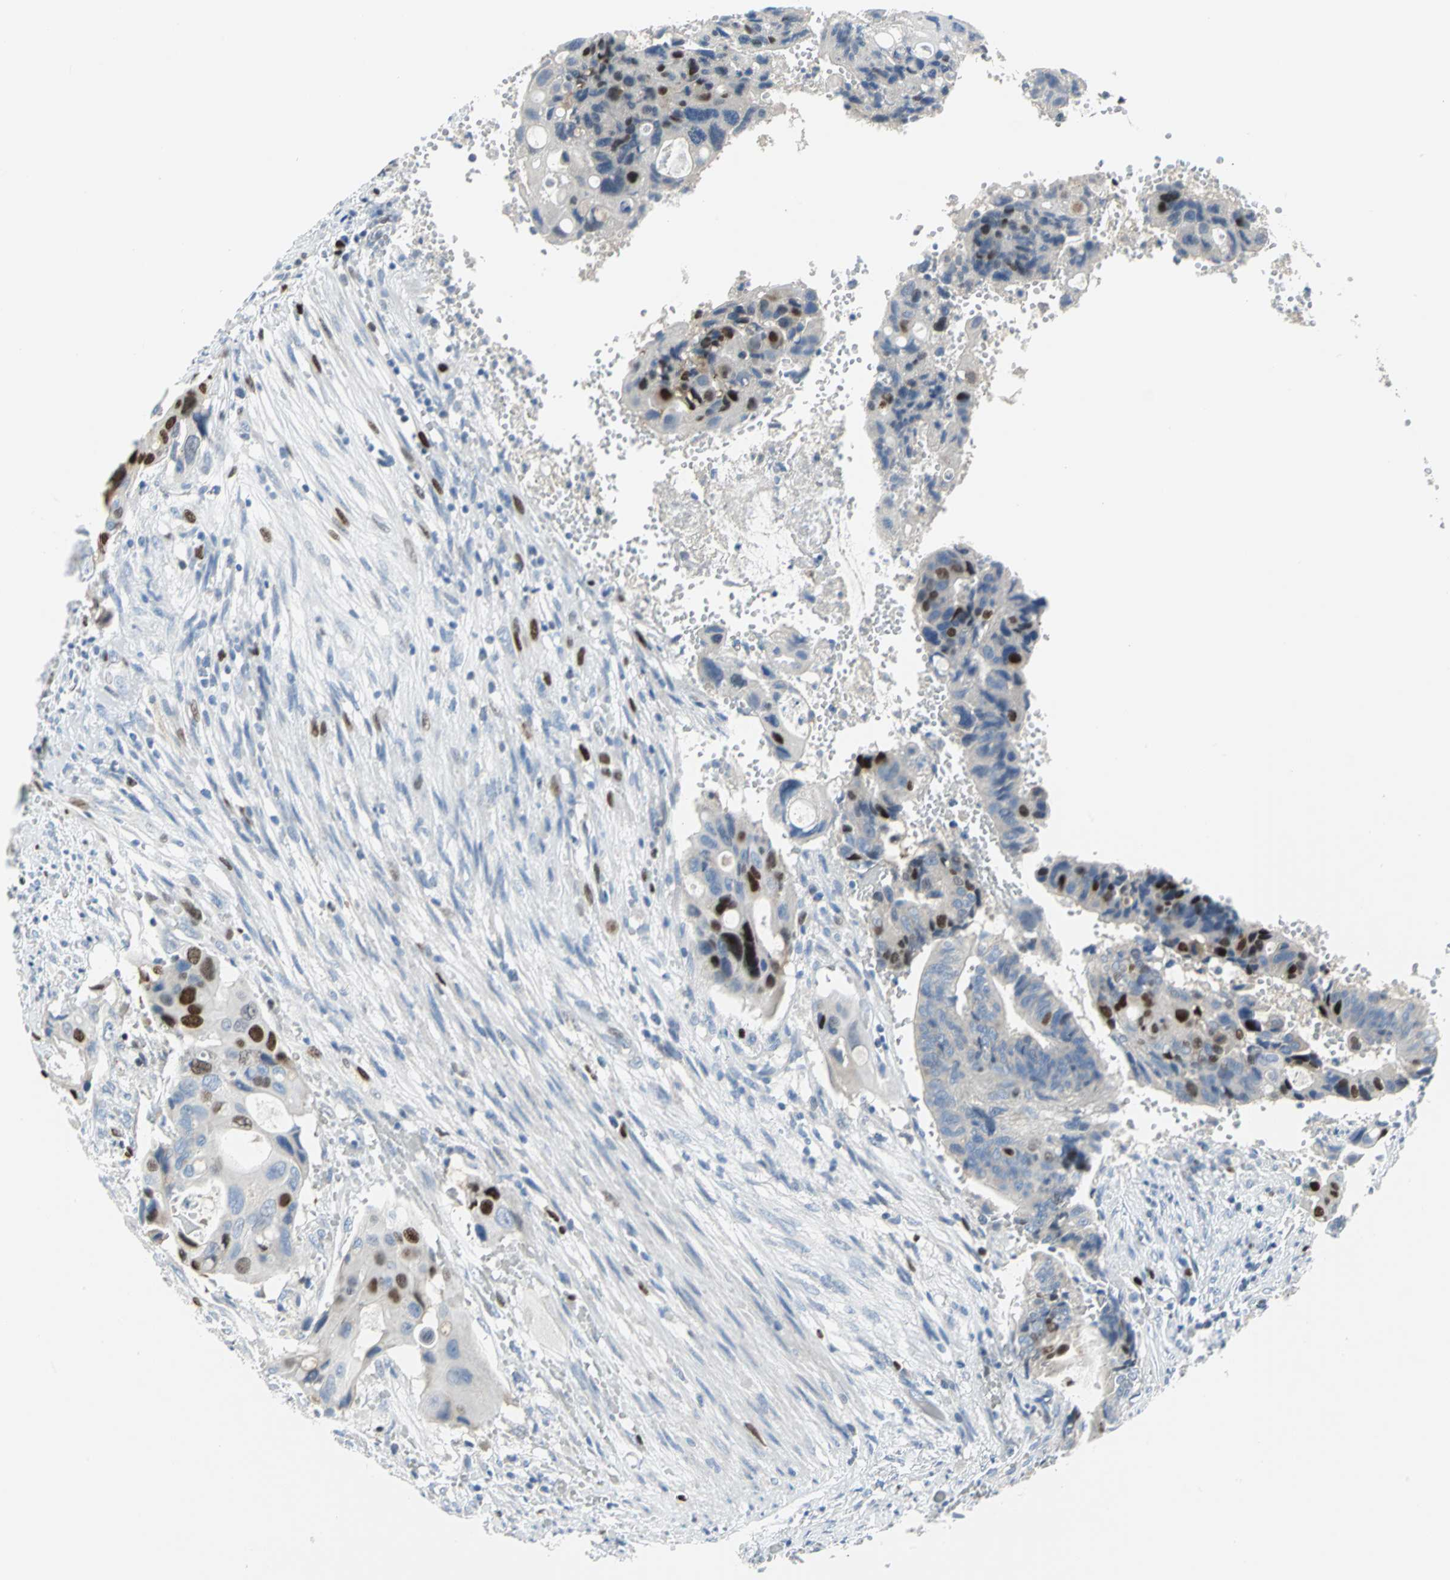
{"staining": {"intensity": "moderate", "quantity": "<25%", "location": "nuclear"}, "tissue": "colorectal cancer", "cell_type": "Tumor cells", "image_type": "cancer", "snomed": [{"axis": "morphology", "description": "Adenocarcinoma, NOS"}, {"axis": "topography", "description": "Colon"}], "caption": "Immunohistochemistry (IHC) photomicrograph of neoplastic tissue: human adenocarcinoma (colorectal) stained using IHC displays low levels of moderate protein expression localized specifically in the nuclear of tumor cells, appearing as a nuclear brown color.", "gene": "MCM4", "patient": {"sex": "female", "age": 57}}